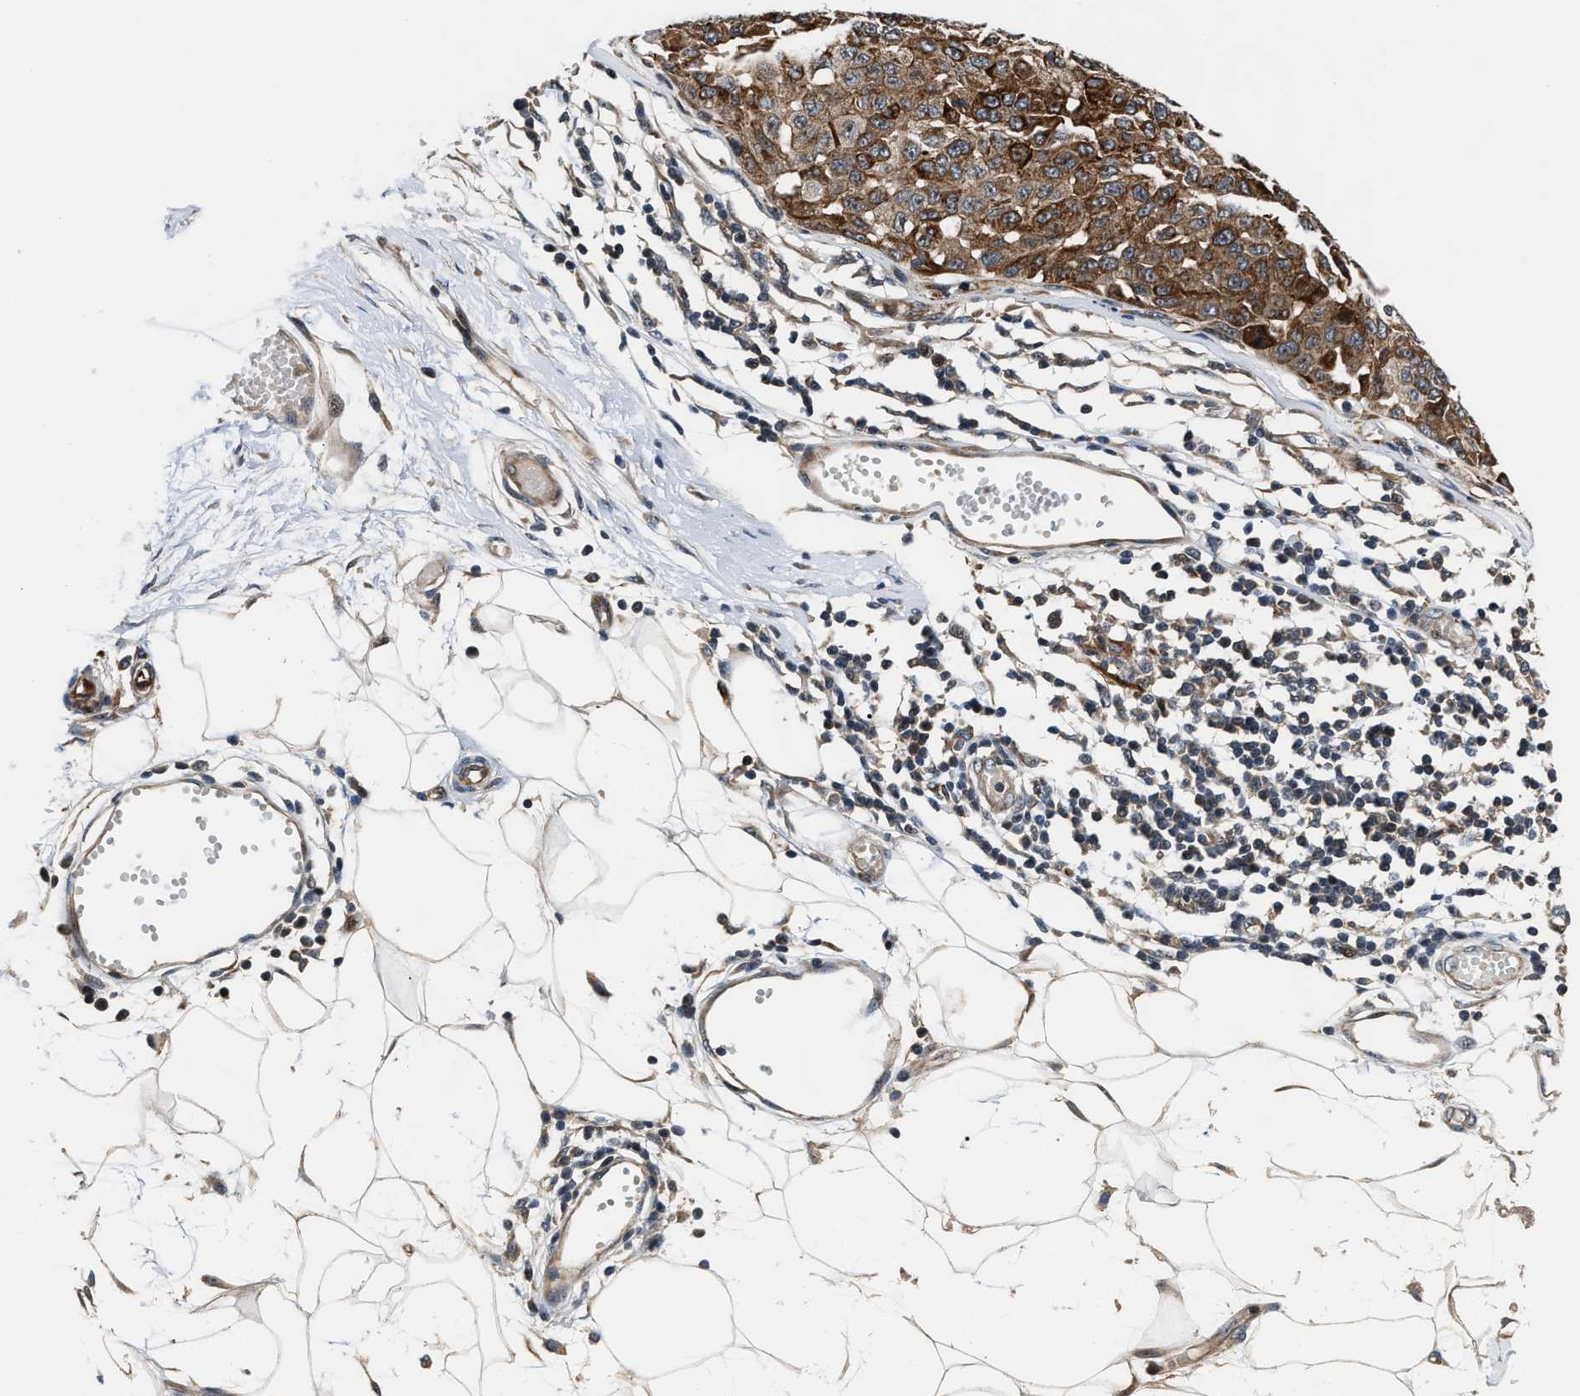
{"staining": {"intensity": "moderate", "quantity": ">75%", "location": "cytoplasmic/membranous"}, "tissue": "melanoma", "cell_type": "Tumor cells", "image_type": "cancer", "snomed": [{"axis": "morphology", "description": "Normal tissue, NOS"}, {"axis": "morphology", "description": "Malignant melanoma, NOS"}, {"axis": "topography", "description": "Skin"}], "caption": "Melanoma was stained to show a protein in brown. There is medium levels of moderate cytoplasmic/membranous staining in about >75% of tumor cells.", "gene": "ALDH3A2", "patient": {"sex": "male", "age": 62}}